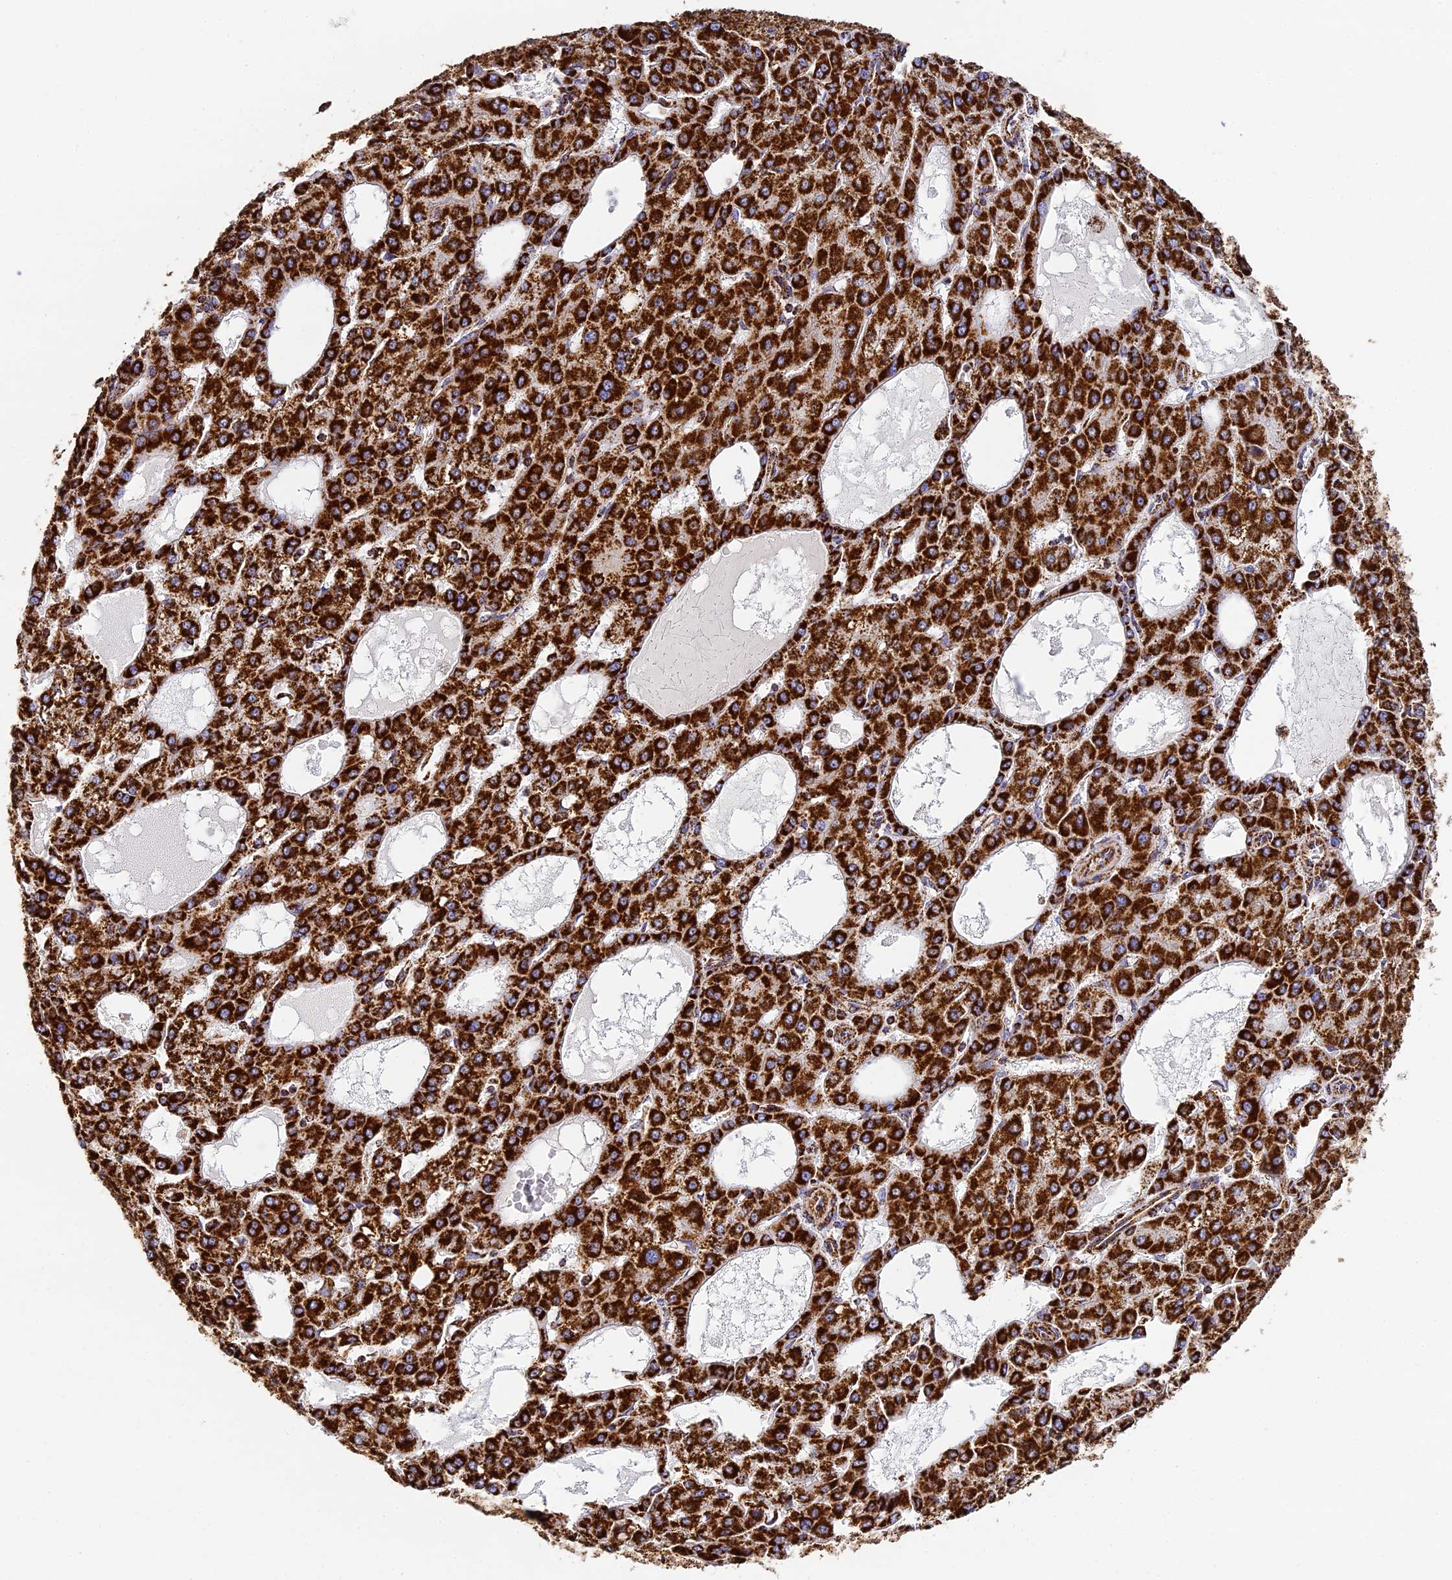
{"staining": {"intensity": "moderate", "quantity": ">75%", "location": "cytoplasmic/membranous"}, "tissue": "liver cancer", "cell_type": "Tumor cells", "image_type": "cancer", "snomed": [{"axis": "morphology", "description": "Carcinoma, Hepatocellular, NOS"}, {"axis": "topography", "description": "Liver"}], "caption": "Human liver cancer (hepatocellular carcinoma) stained with a protein marker shows moderate staining in tumor cells.", "gene": "STK17A", "patient": {"sex": "male", "age": 47}}